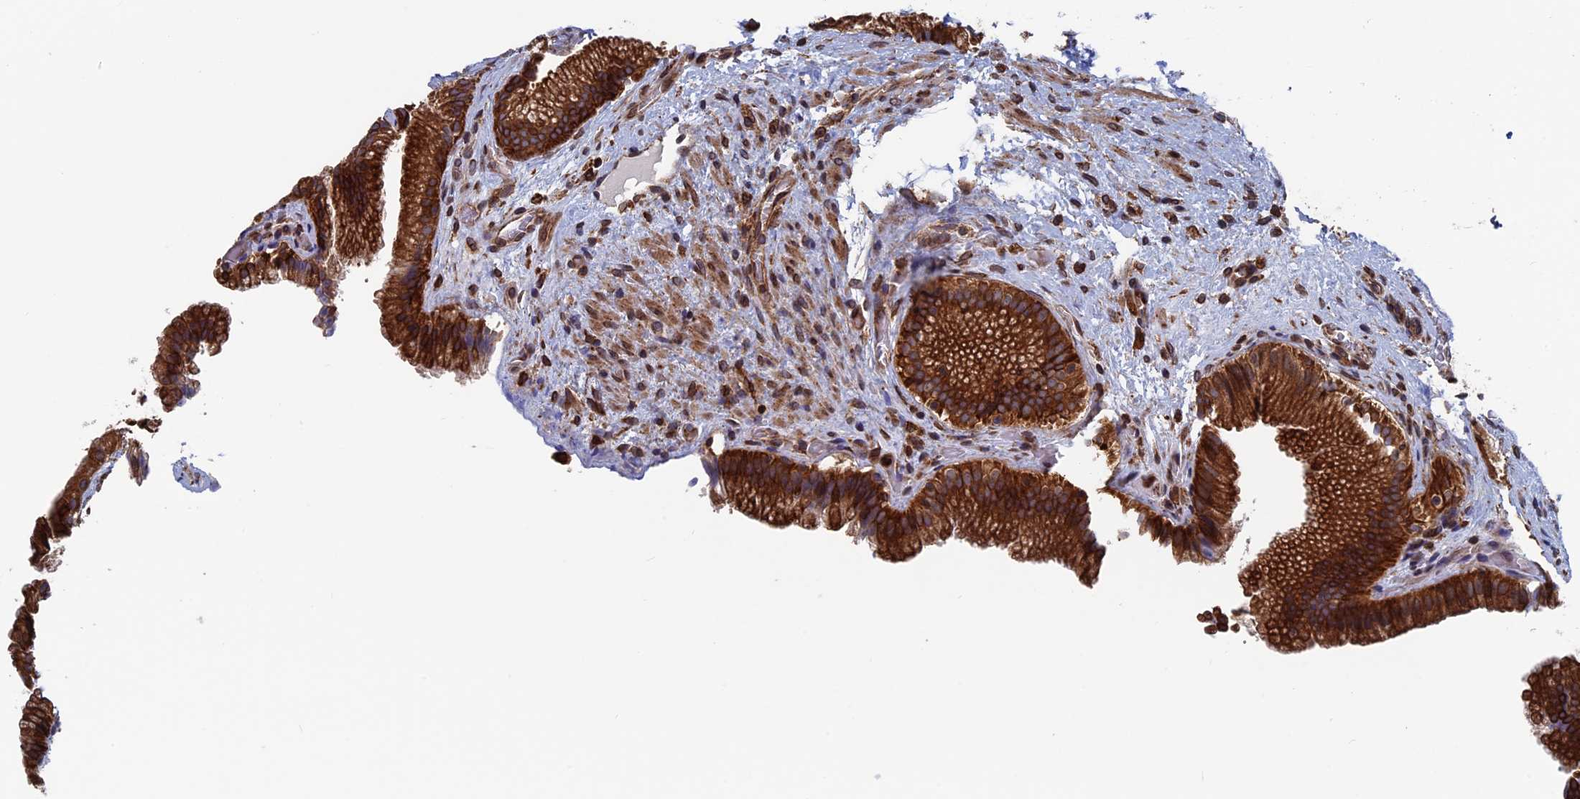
{"staining": {"intensity": "strong", "quantity": ">75%", "location": "cytoplasmic/membranous"}, "tissue": "gallbladder", "cell_type": "Glandular cells", "image_type": "normal", "snomed": [{"axis": "morphology", "description": "Normal tissue, NOS"}, {"axis": "morphology", "description": "Inflammation, NOS"}, {"axis": "topography", "description": "Gallbladder"}], "caption": "Protein analysis of benign gallbladder reveals strong cytoplasmic/membranous positivity in approximately >75% of glandular cells.", "gene": "RPUSD1", "patient": {"sex": "male", "age": 51}}